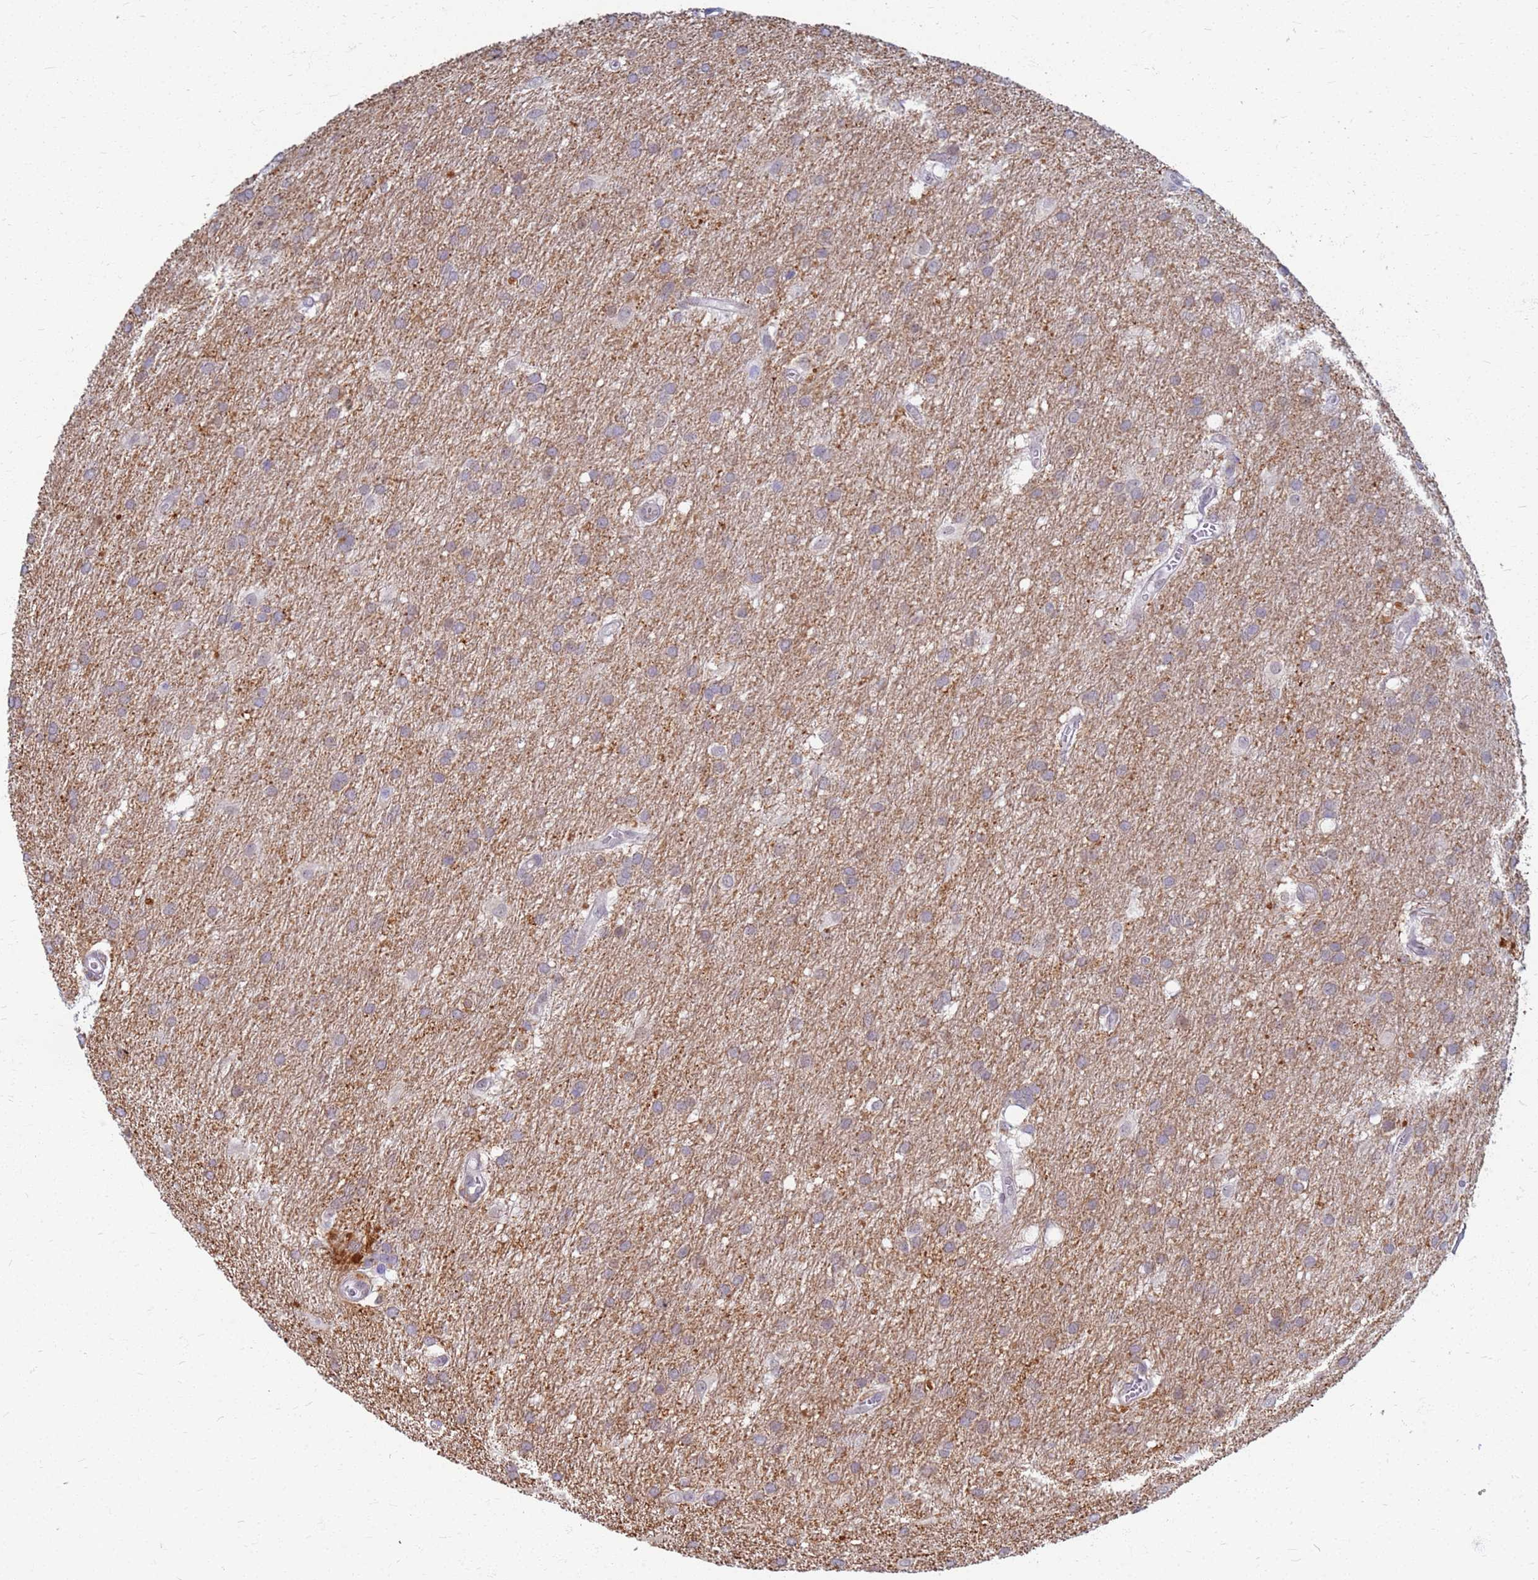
{"staining": {"intensity": "weak", "quantity": "25%-75%", "location": "cytoplasmic/membranous"}, "tissue": "glioma", "cell_type": "Tumor cells", "image_type": "cancer", "snomed": [{"axis": "morphology", "description": "Glioma, malignant, Low grade"}, {"axis": "topography", "description": "Brain"}], "caption": "Protein analysis of malignant glioma (low-grade) tissue reveals weak cytoplasmic/membranous expression in about 25%-75% of tumor cells.", "gene": "ATP6V1E1", "patient": {"sex": "male", "age": 66}}